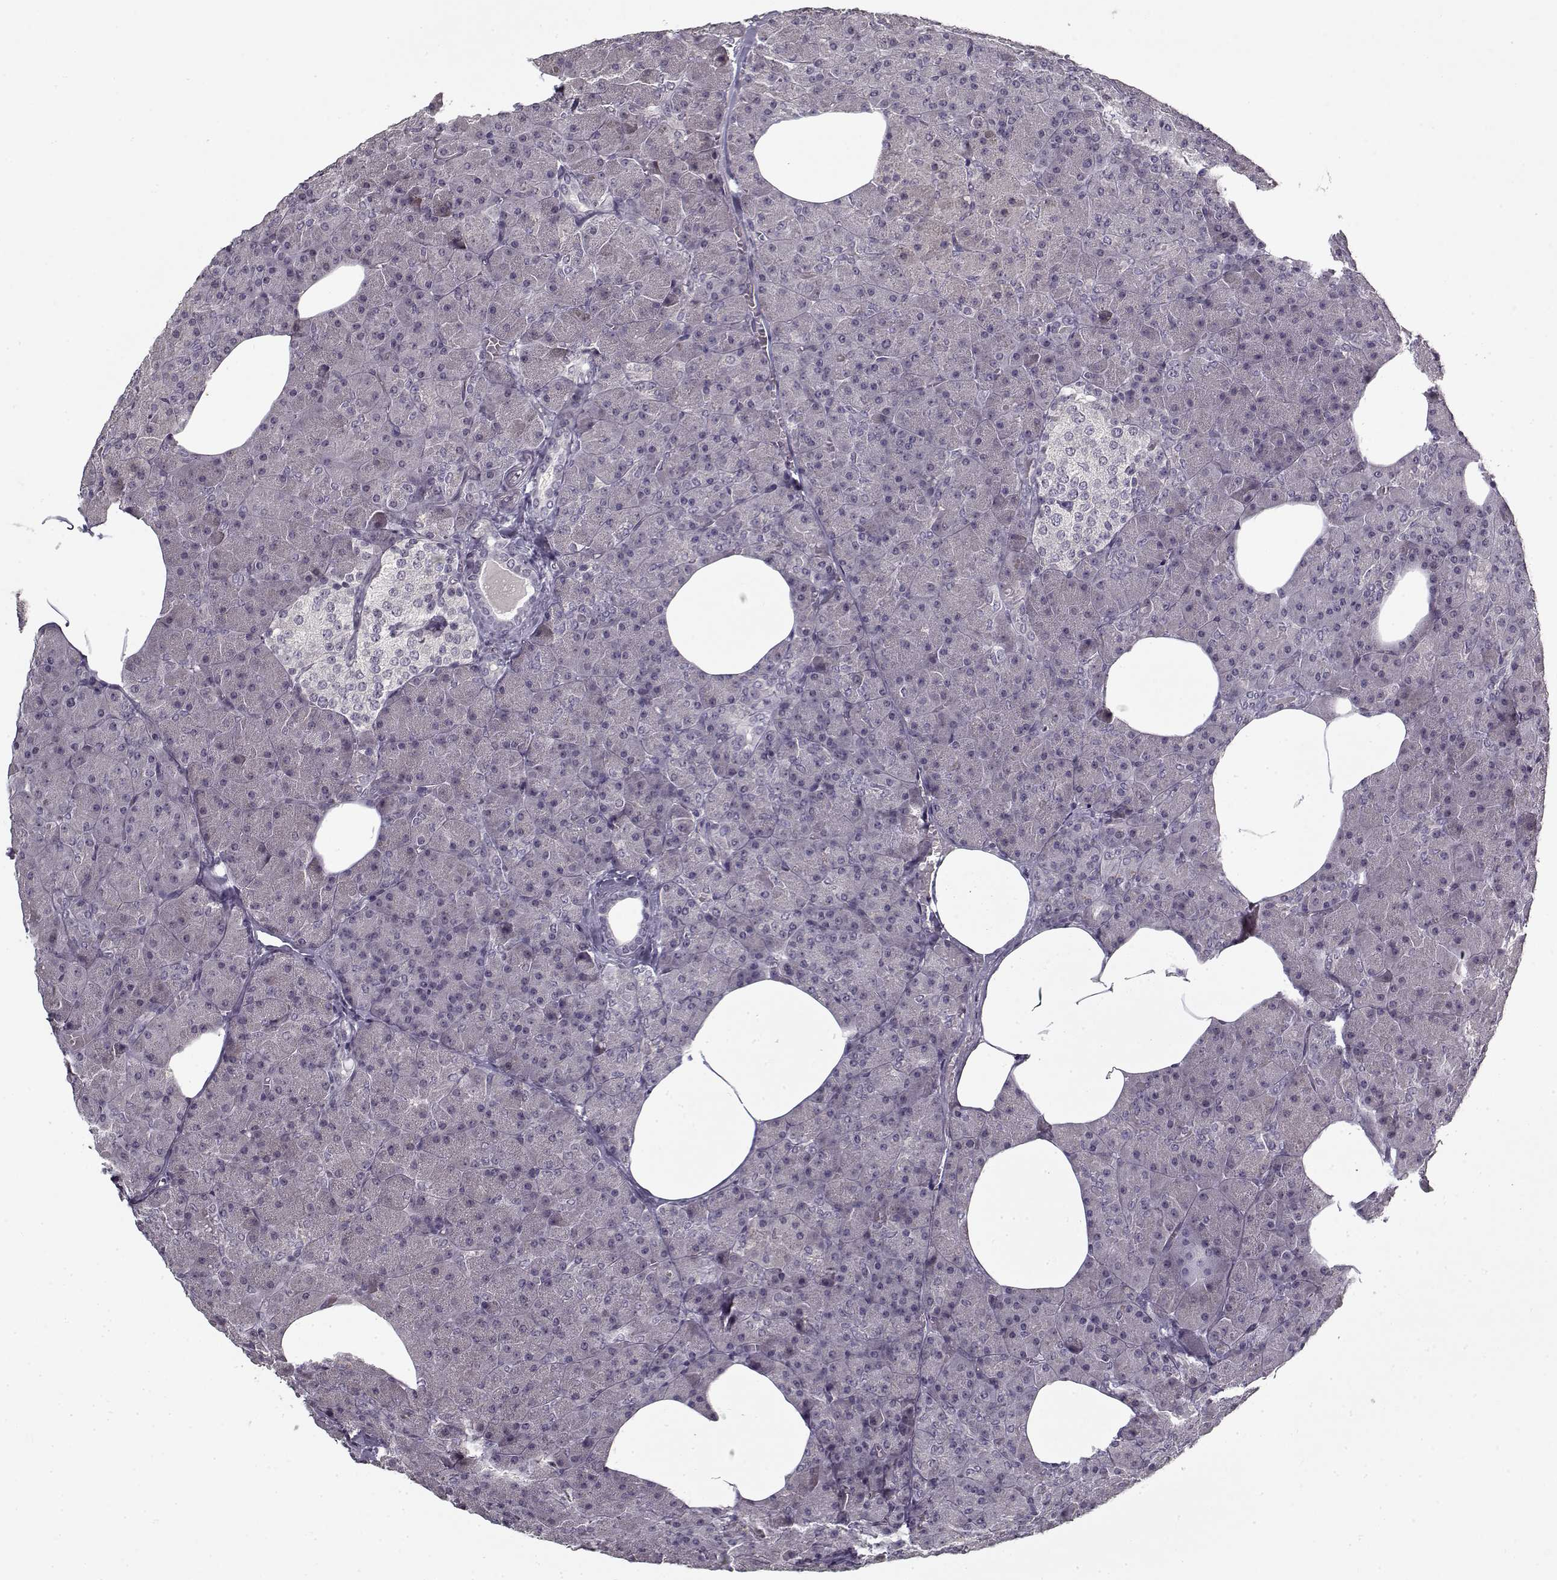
{"staining": {"intensity": "negative", "quantity": "none", "location": "none"}, "tissue": "pancreas", "cell_type": "Exocrine glandular cells", "image_type": "normal", "snomed": [{"axis": "morphology", "description": "Normal tissue, NOS"}, {"axis": "topography", "description": "Pancreas"}], "caption": "Immunohistochemistry of benign human pancreas demonstrates no expression in exocrine glandular cells.", "gene": "LAMA2", "patient": {"sex": "female", "age": 45}}